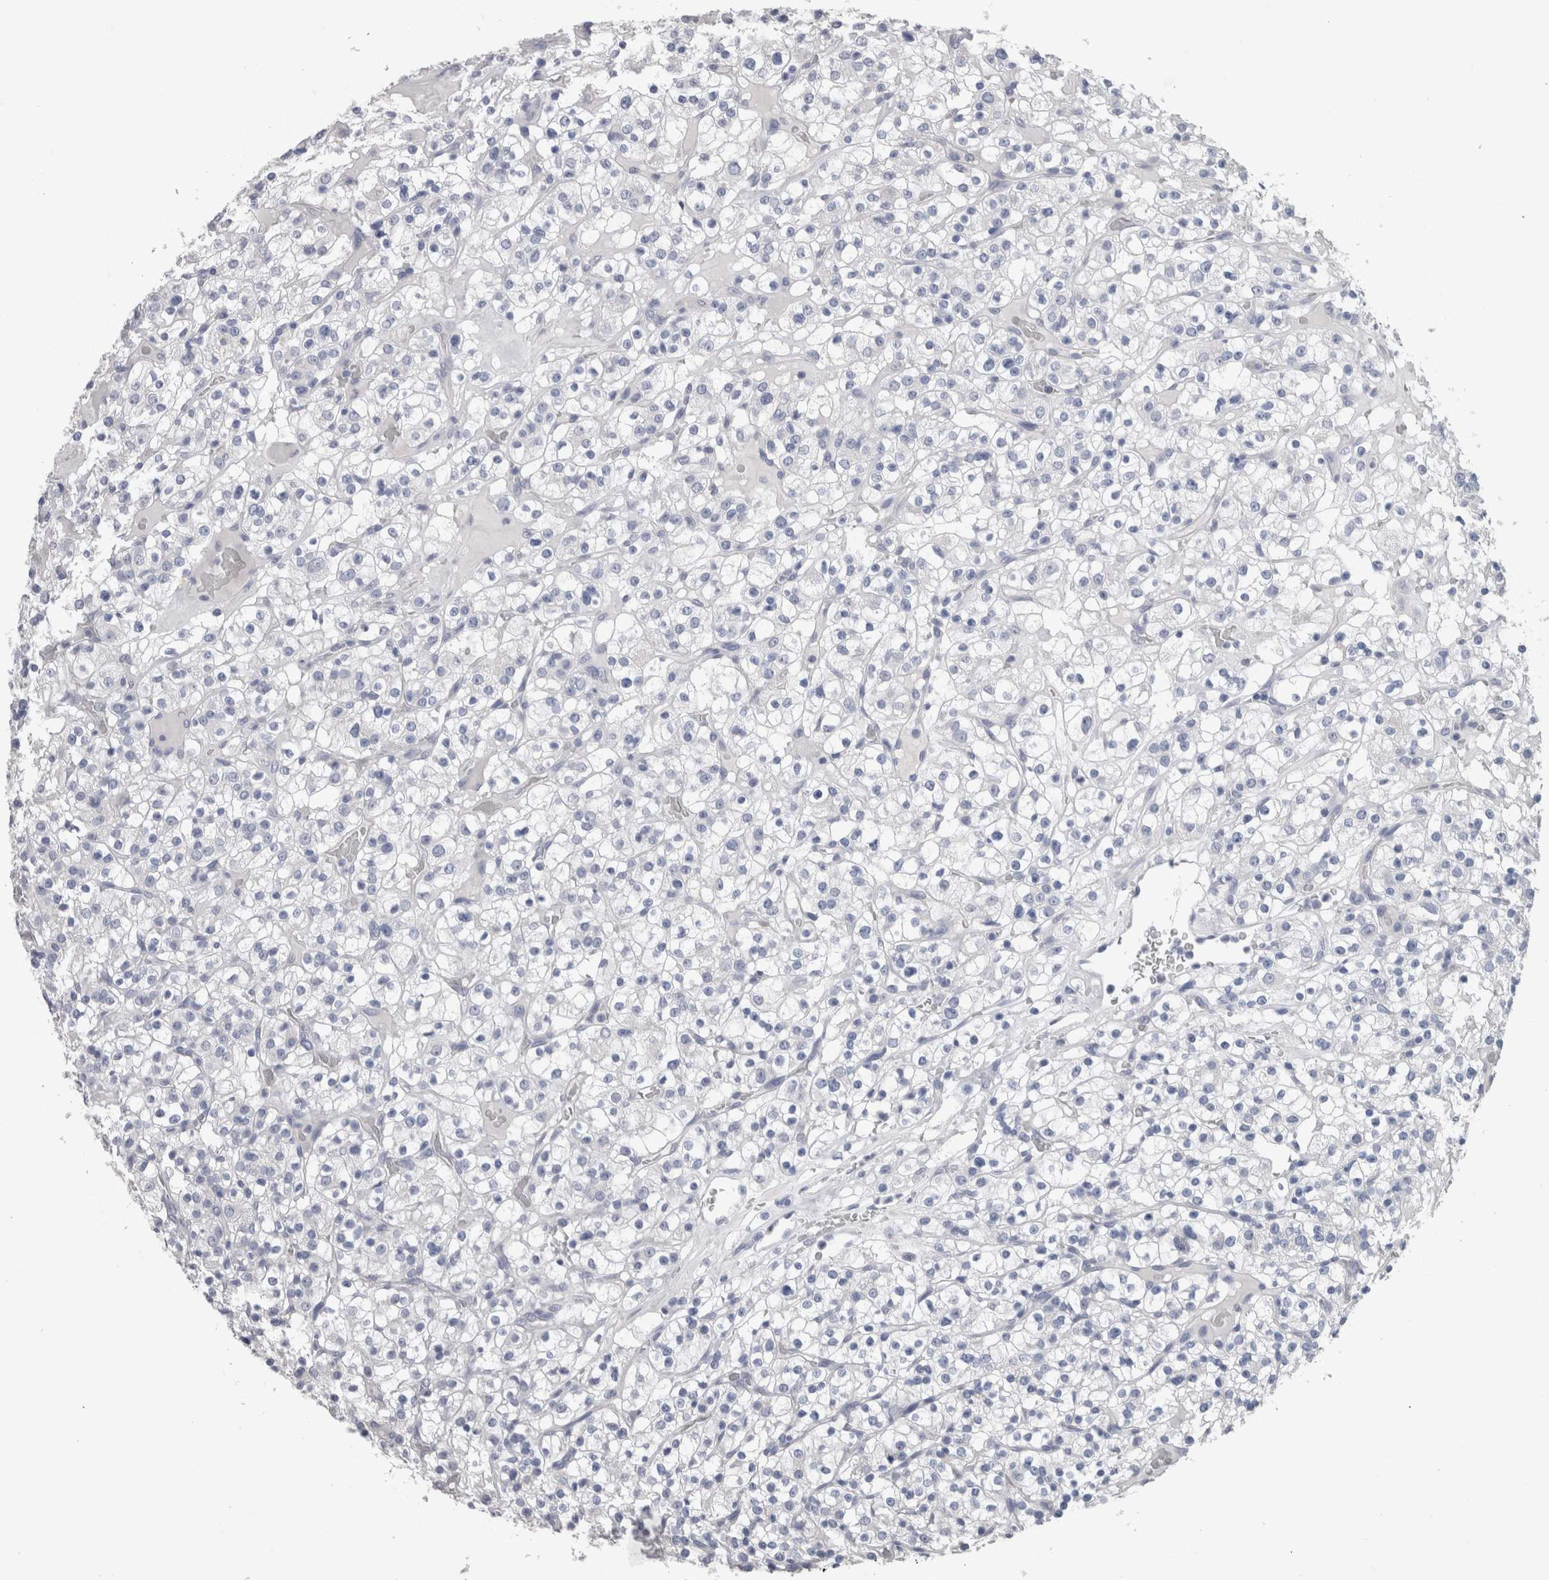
{"staining": {"intensity": "negative", "quantity": "none", "location": "none"}, "tissue": "renal cancer", "cell_type": "Tumor cells", "image_type": "cancer", "snomed": [{"axis": "morphology", "description": "Normal tissue, NOS"}, {"axis": "morphology", "description": "Adenocarcinoma, NOS"}, {"axis": "topography", "description": "Kidney"}], "caption": "Photomicrograph shows no protein positivity in tumor cells of adenocarcinoma (renal) tissue.", "gene": "CA8", "patient": {"sex": "female", "age": 72}}